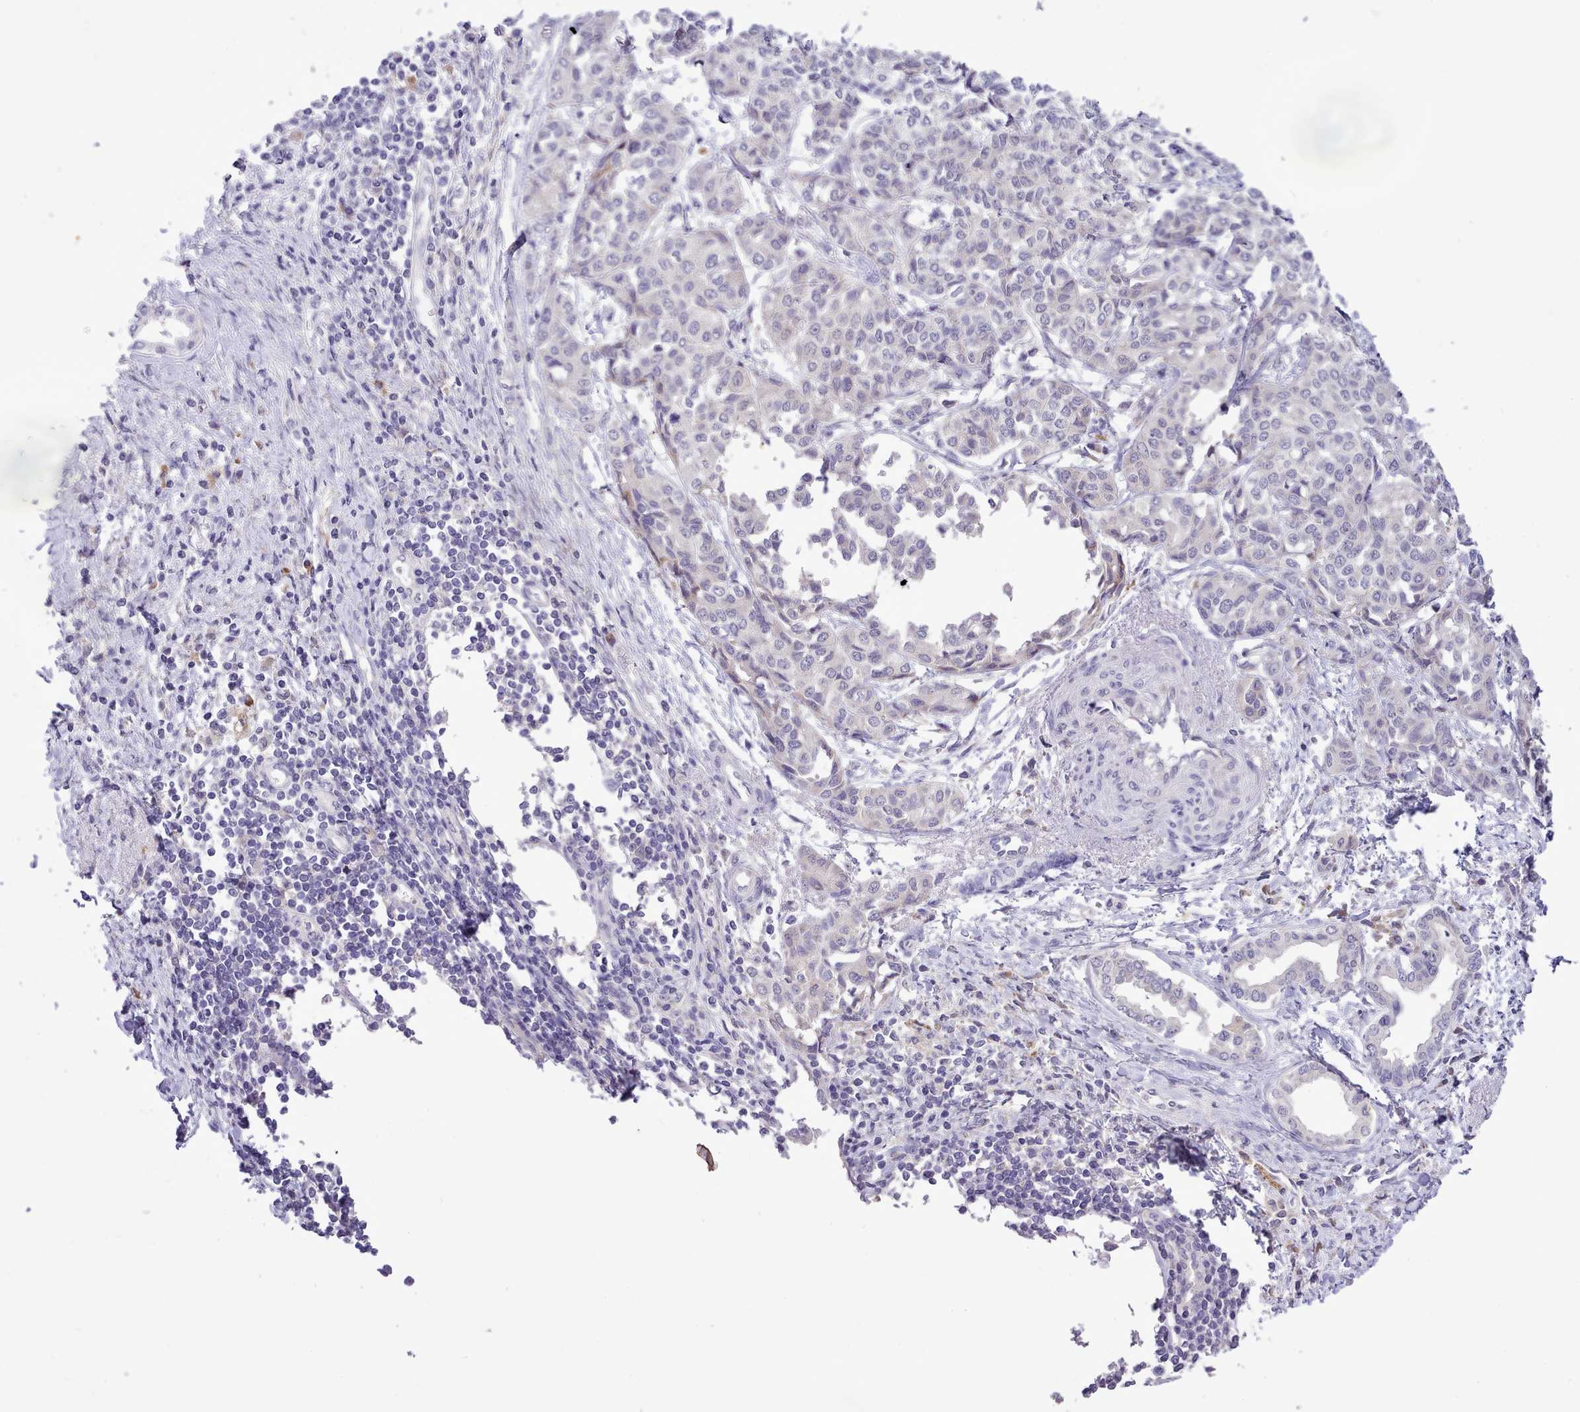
{"staining": {"intensity": "negative", "quantity": "none", "location": "none"}, "tissue": "liver cancer", "cell_type": "Tumor cells", "image_type": "cancer", "snomed": [{"axis": "morphology", "description": "Cholangiocarcinoma"}, {"axis": "topography", "description": "Liver"}], "caption": "This histopathology image is of cholangiocarcinoma (liver) stained with IHC to label a protein in brown with the nuclei are counter-stained blue. There is no staining in tumor cells.", "gene": "FAM83E", "patient": {"sex": "female", "age": 77}}